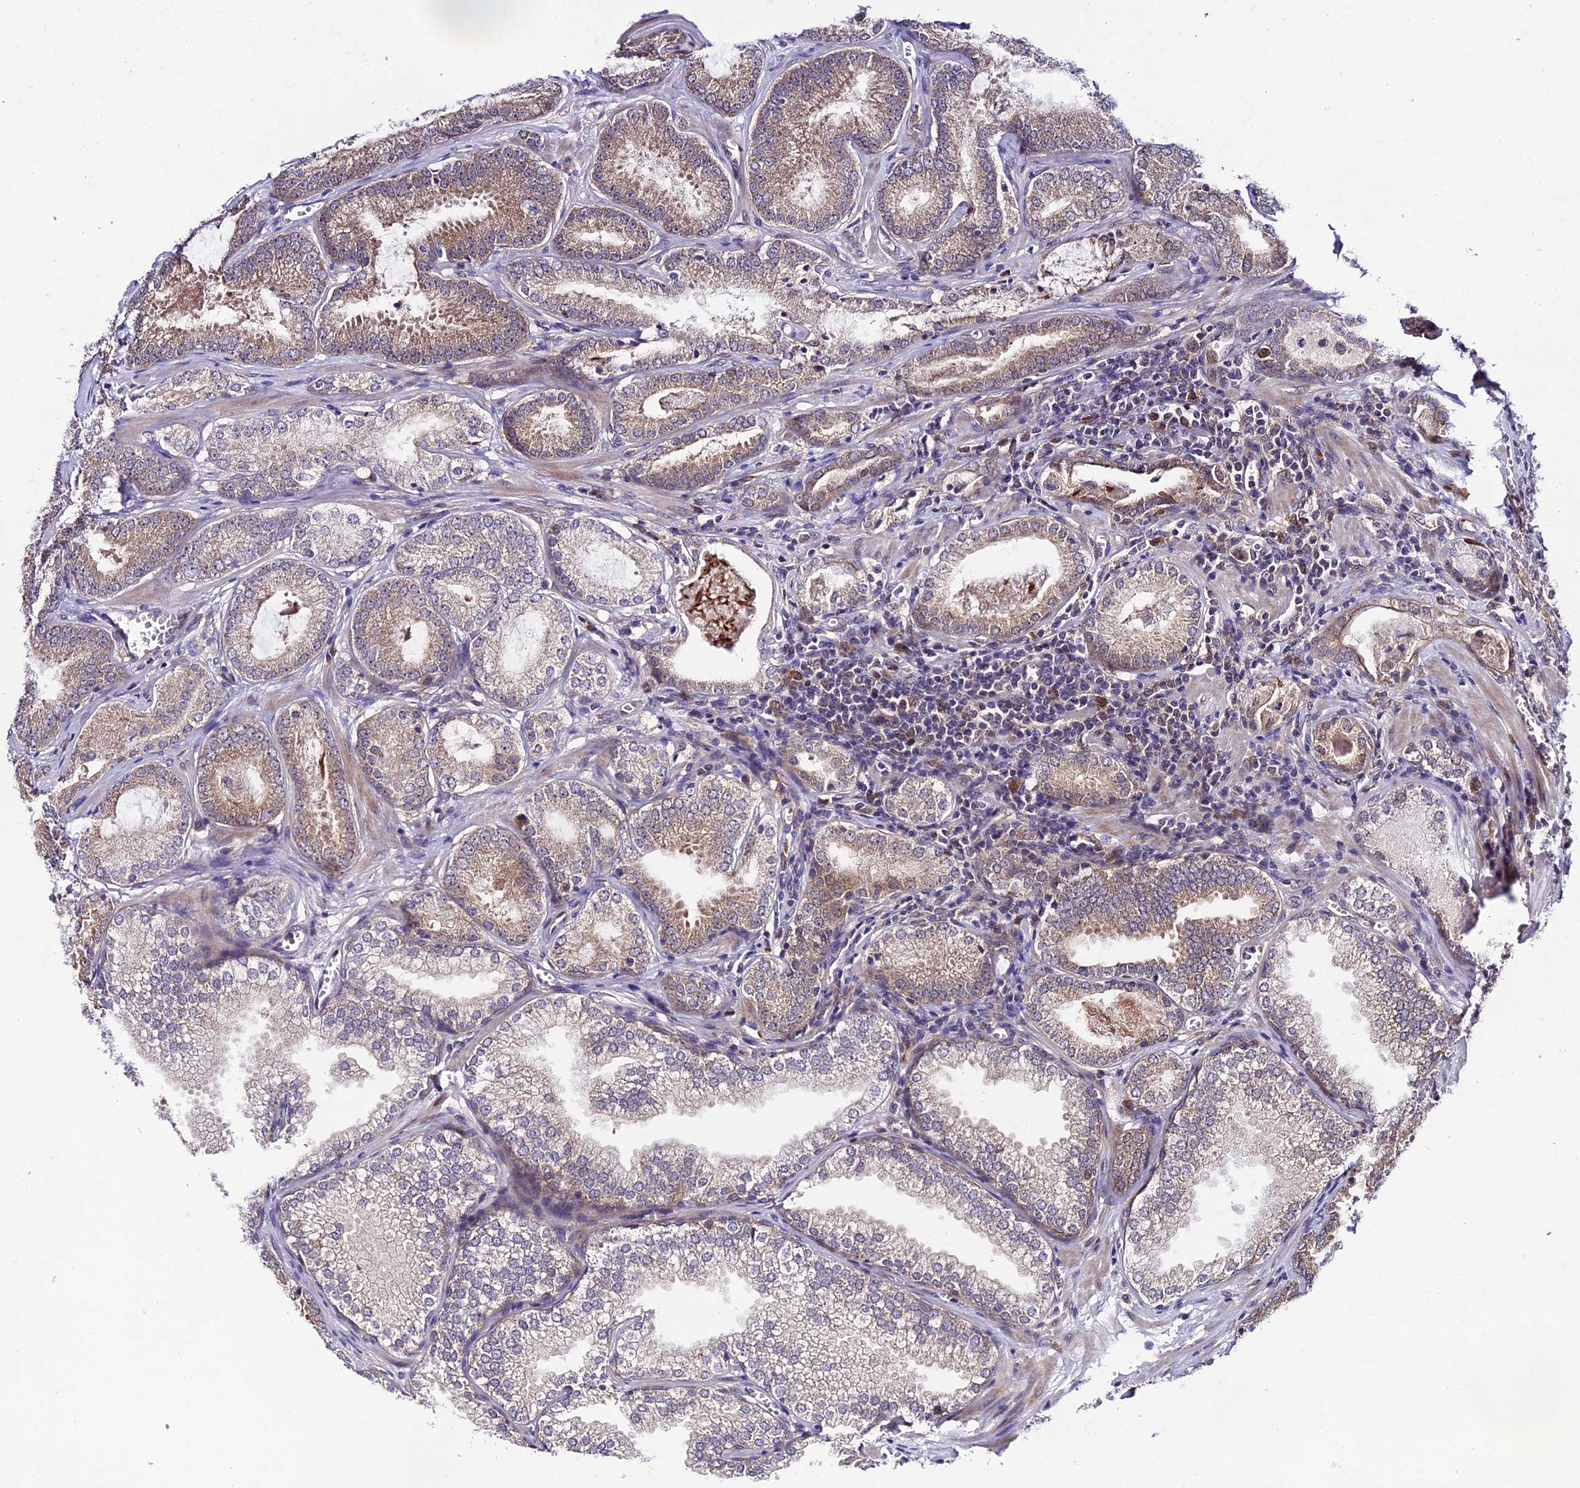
{"staining": {"intensity": "weak", "quantity": "25%-75%", "location": "cytoplasmic/membranous"}, "tissue": "prostate cancer", "cell_type": "Tumor cells", "image_type": "cancer", "snomed": [{"axis": "morphology", "description": "Adenocarcinoma, Low grade"}, {"axis": "topography", "description": "Prostate"}], "caption": "Brown immunohistochemical staining in human prostate cancer displays weak cytoplasmic/membranous positivity in about 25%-75% of tumor cells.", "gene": "TRIM40", "patient": {"sex": "male", "age": 60}}